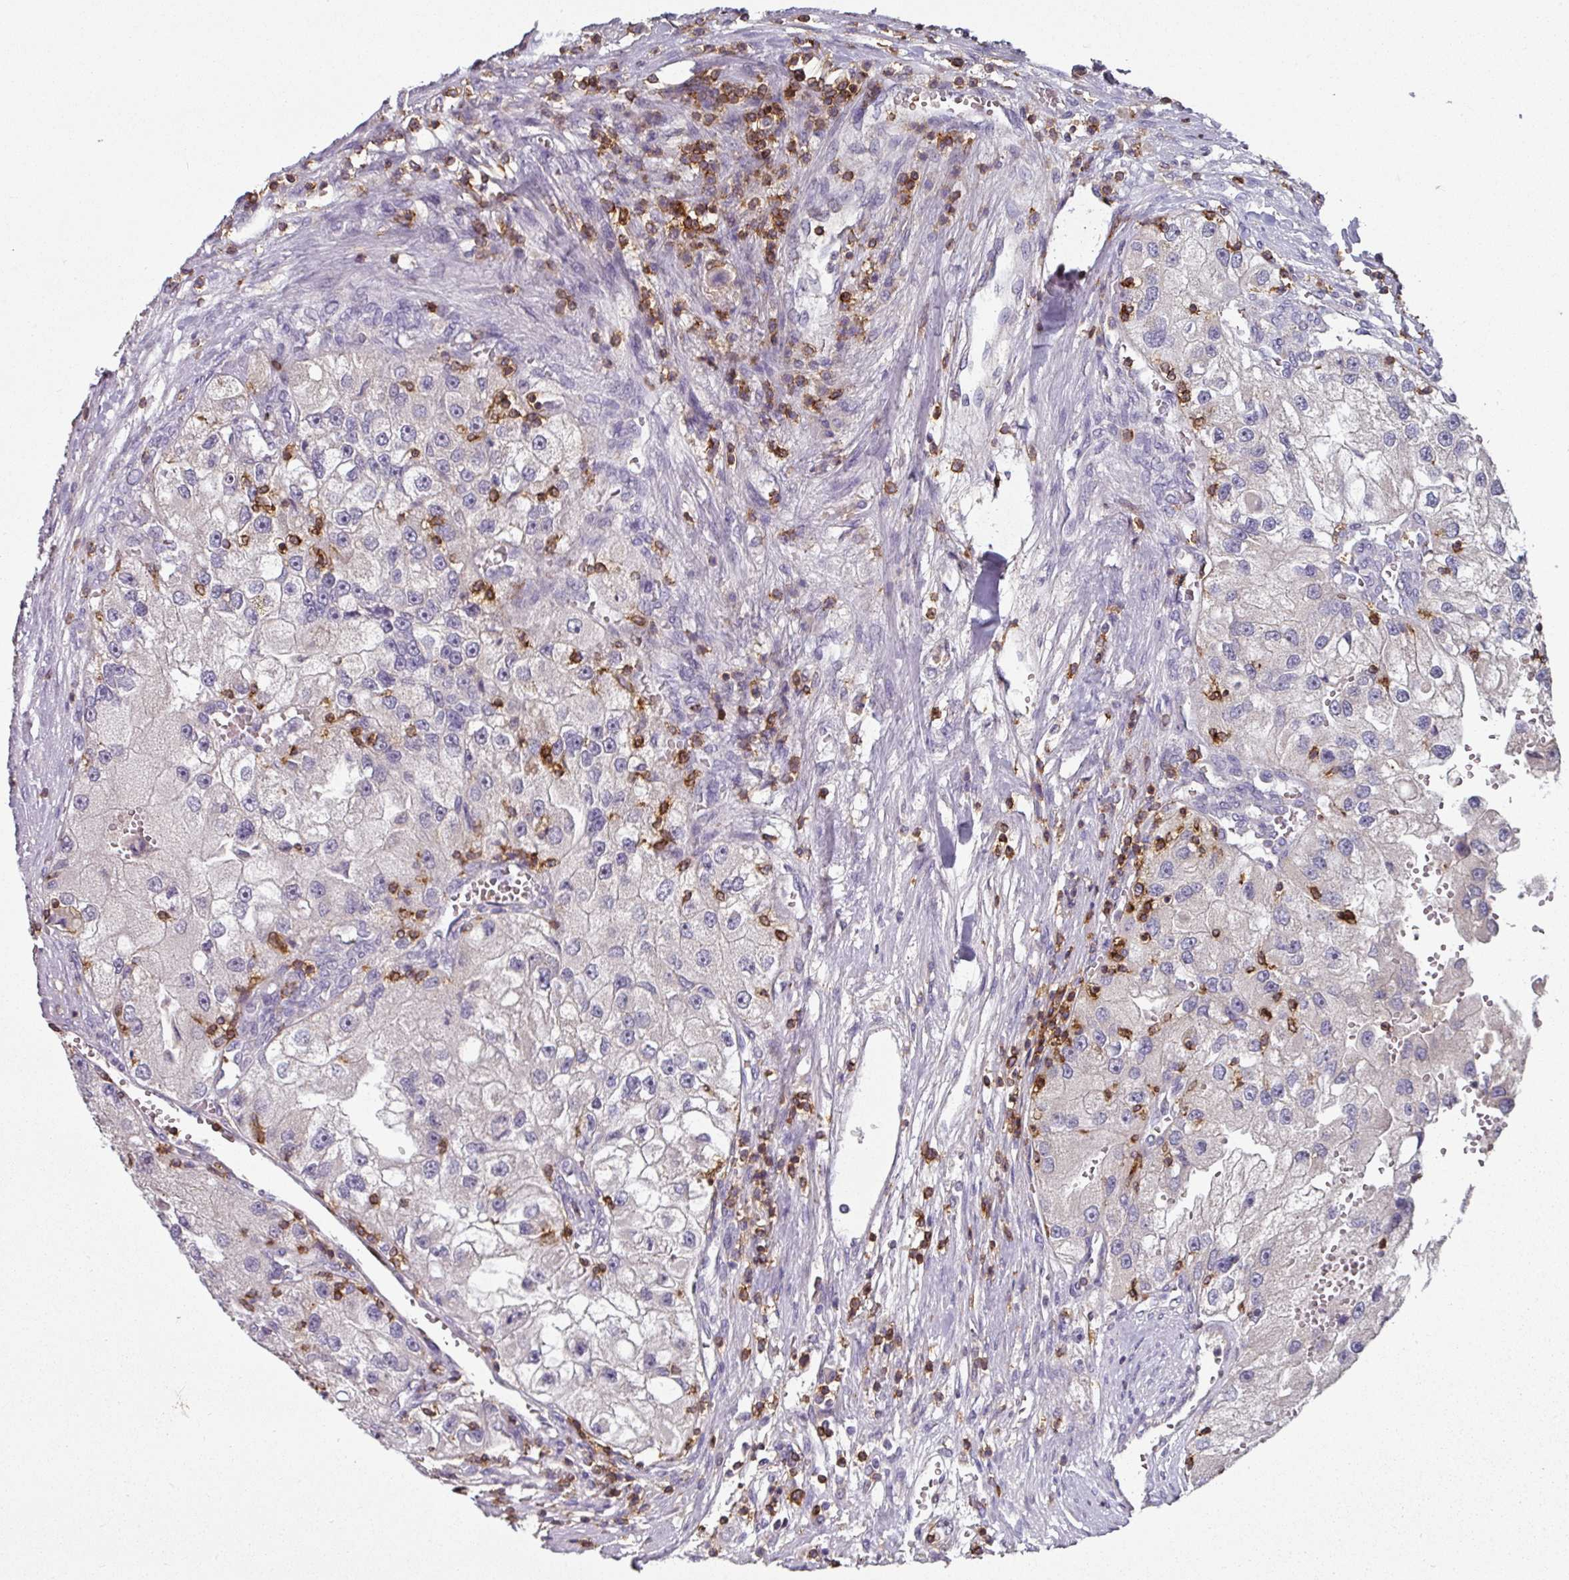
{"staining": {"intensity": "negative", "quantity": "none", "location": "none"}, "tissue": "renal cancer", "cell_type": "Tumor cells", "image_type": "cancer", "snomed": [{"axis": "morphology", "description": "Adenocarcinoma, NOS"}, {"axis": "topography", "description": "Kidney"}], "caption": "Immunohistochemistry (IHC) histopathology image of human renal cancer (adenocarcinoma) stained for a protein (brown), which exhibits no positivity in tumor cells.", "gene": "CD3G", "patient": {"sex": "male", "age": 63}}